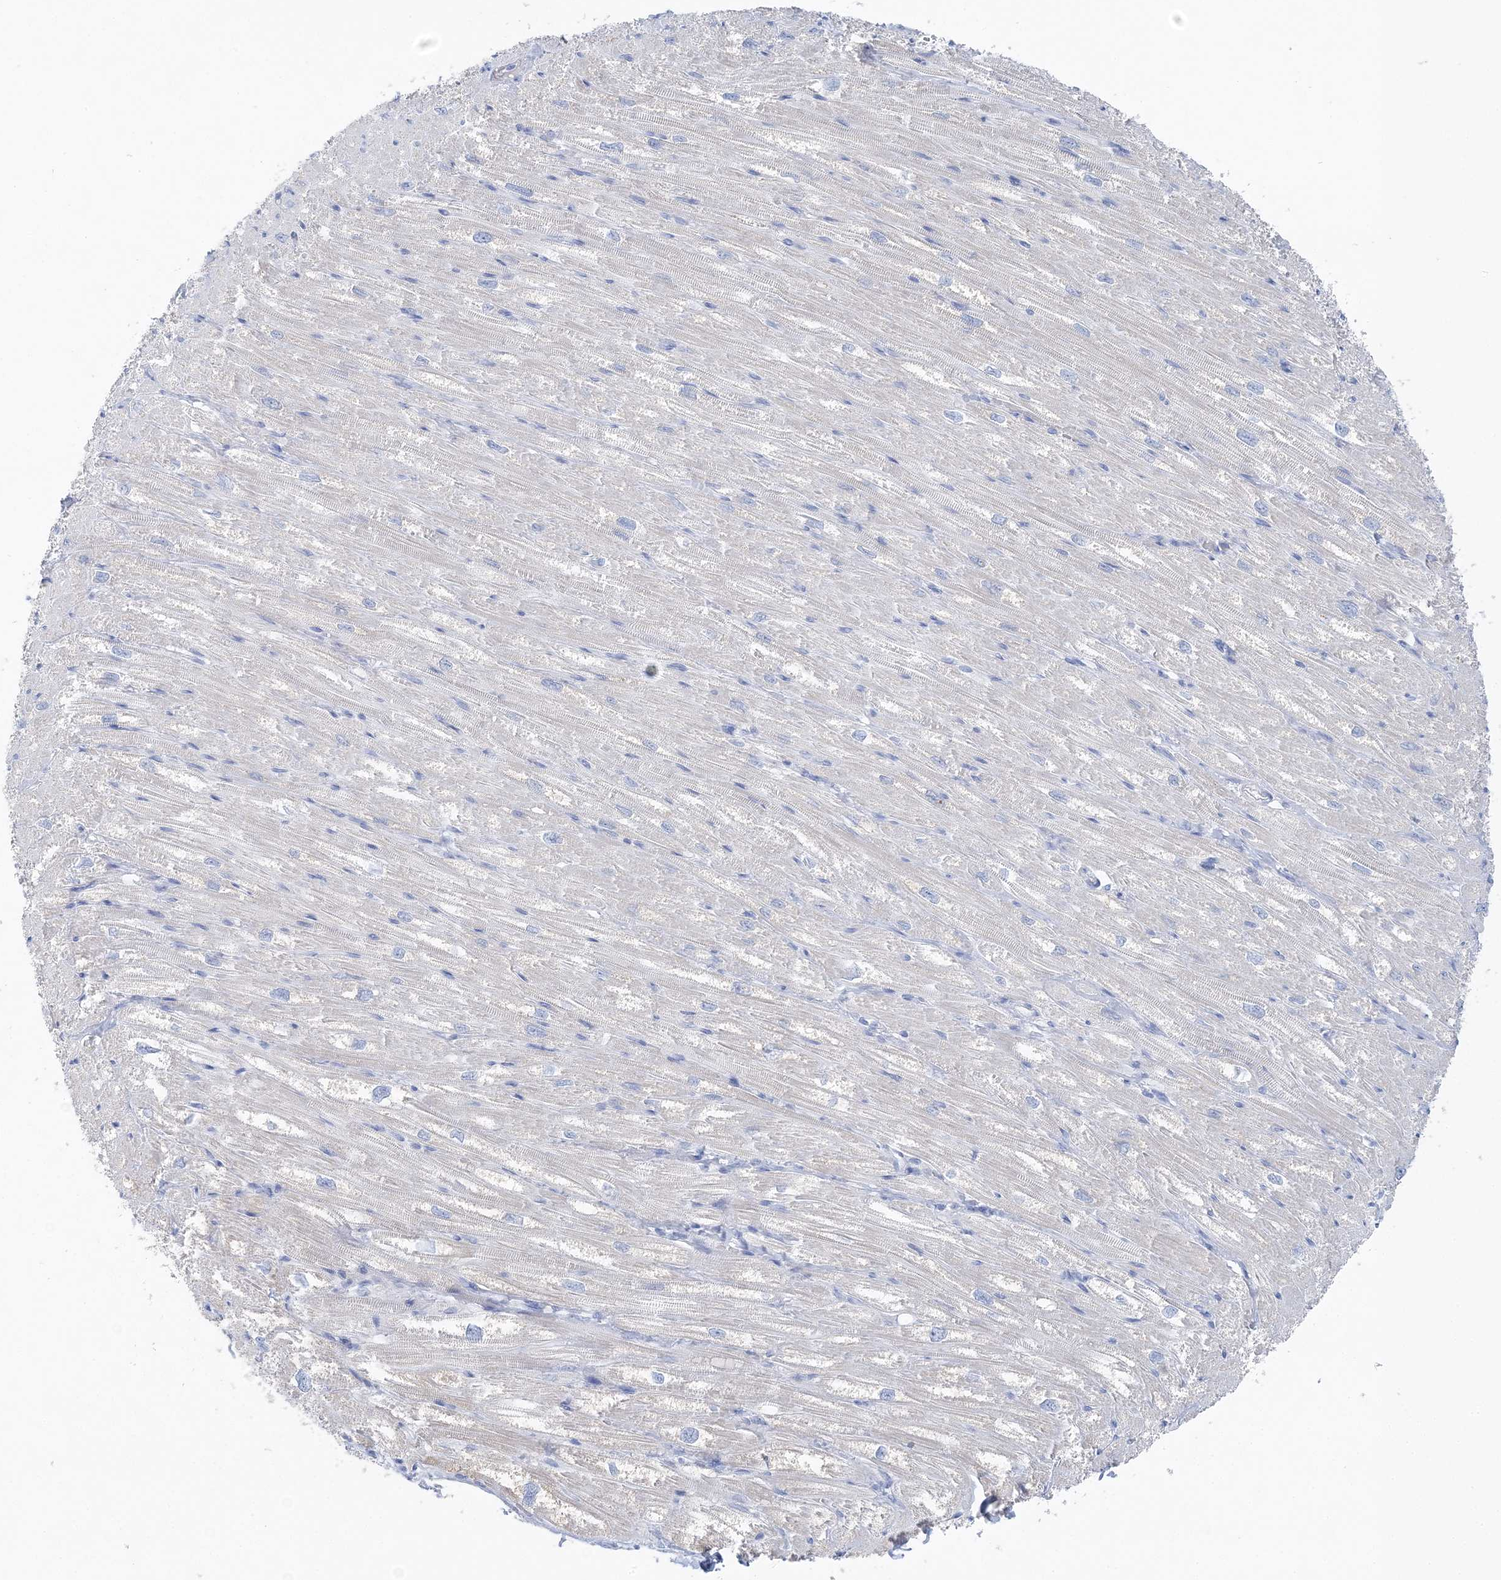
{"staining": {"intensity": "negative", "quantity": "none", "location": "none"}, "tissue": "heart muscle", "cell_type": "Cardiomyocytes", "image_type": "normal", "snomed": [{"axis": "morphology", "description": "Normal tissue, NOS"}, {"axis": "topography", "description": "Heart"}], "caption": "Histopathology image shows no protein expression in cardiomyocytes of benign heart muscle.", "gene": "SLC5A6", "patient": {"sex": "male", "age": 50}}